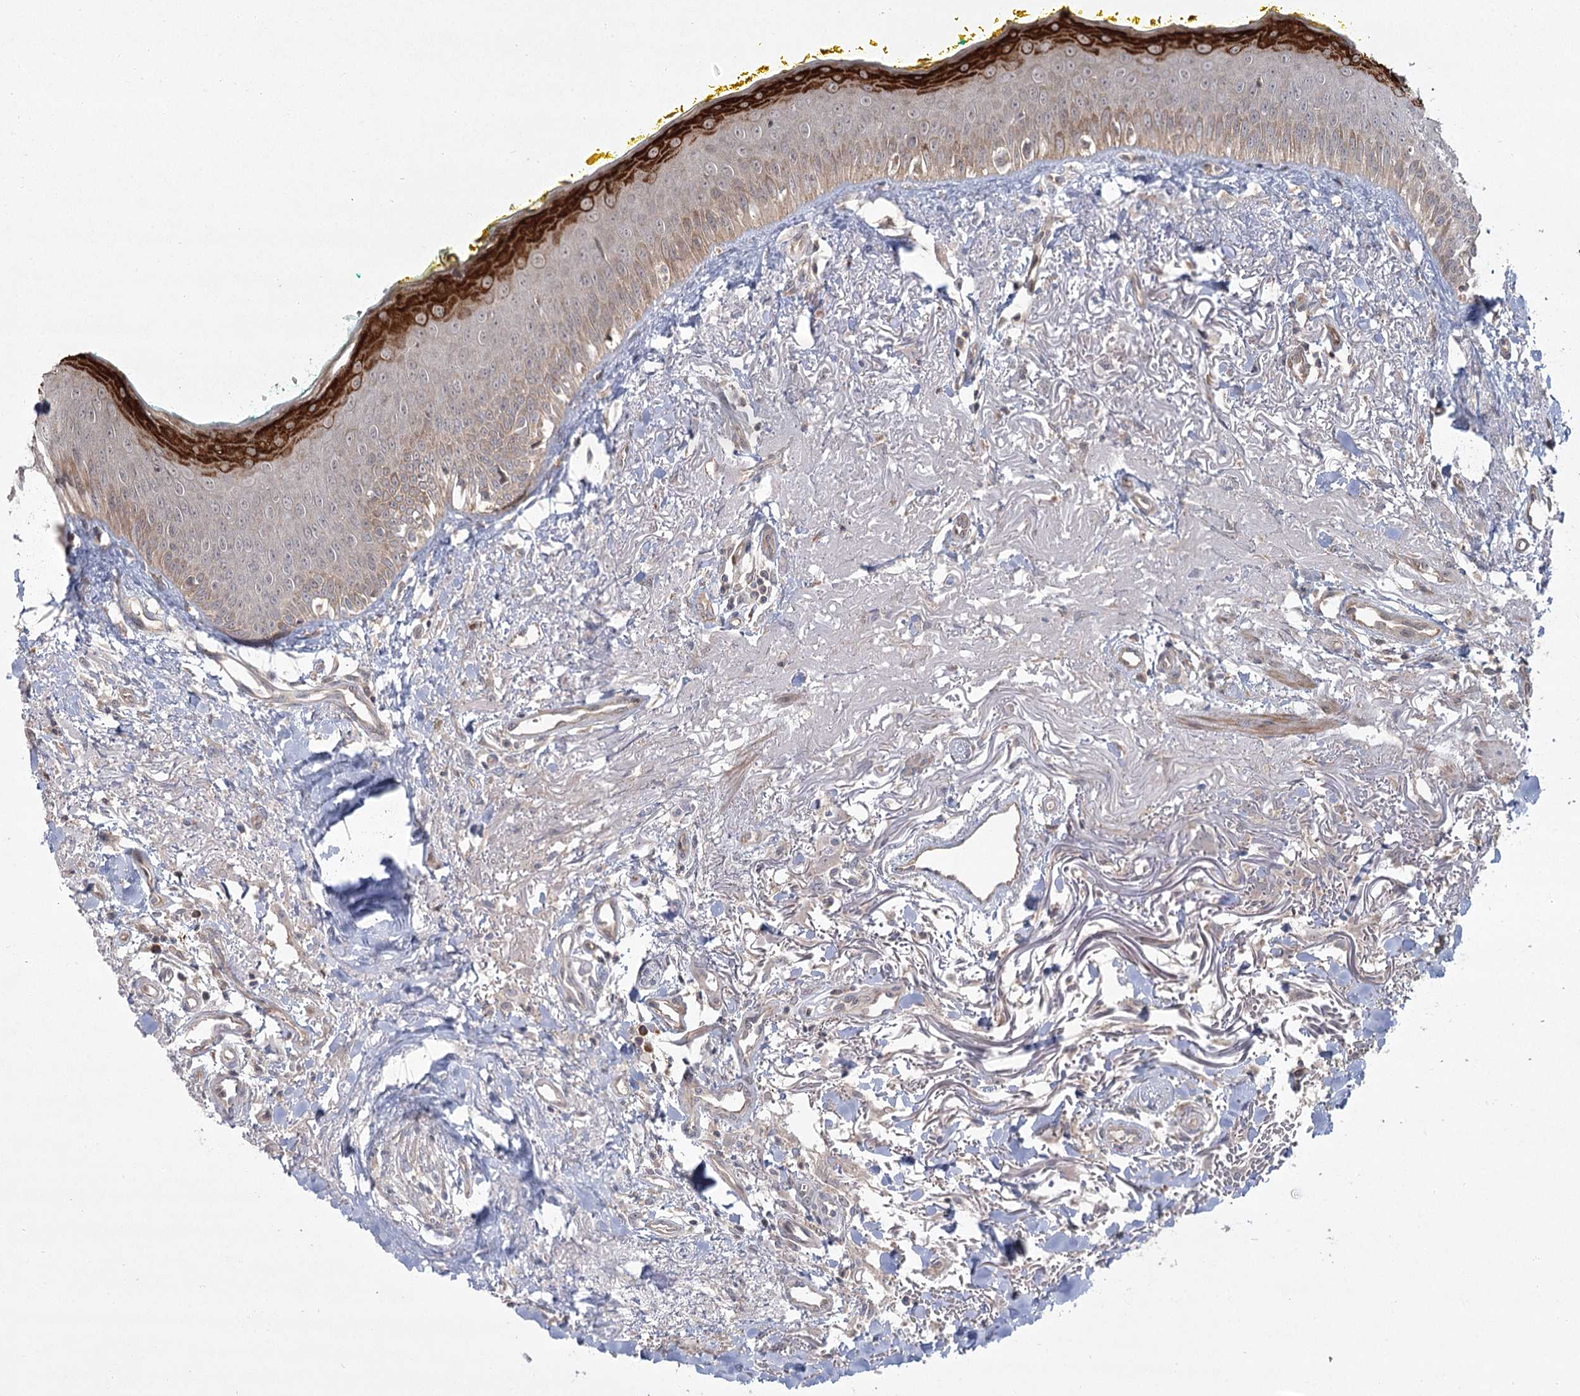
{"staining": {"intensity": "strong", "quantity": "<25%", "location": "cytoplasmic/membranous"}, "tissue": "oral mucosa", "cell_type": "Squamous epithelial cells", "image_type": "normal", "snomed": [{"axis": "morphology", "description": "Normal tissue, NOS"}, {"axis": "topography", "description": "Oral tissue"}], "caption": "Oral mucosa stained for a protein demonstrates strong cytoplasmic/membranous positivity in squamous epithelial cells. (DAB = brown stain, brightfield microscopy at high magnification).", "gene": "CPLANE1", "patient": {"sex": "female", "age": 70}}